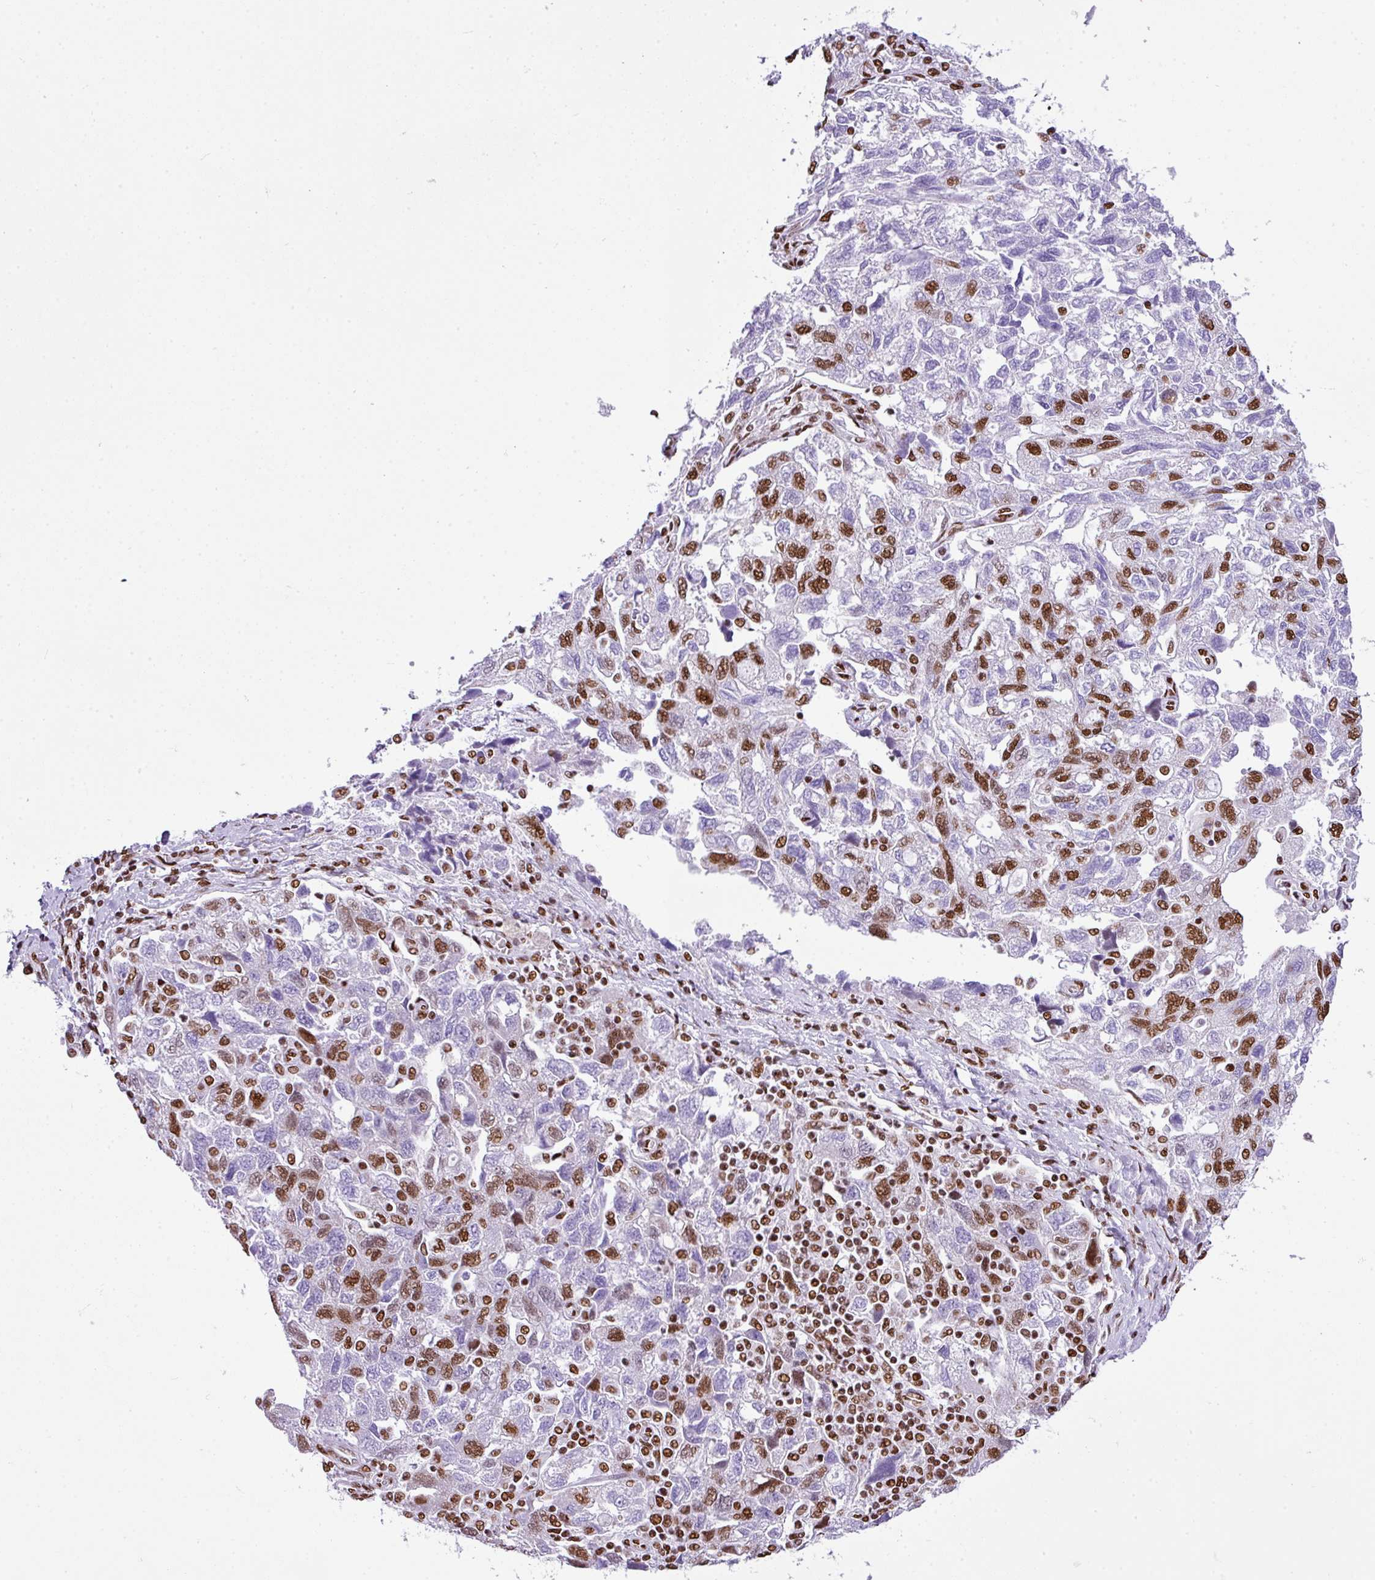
{"staining": {"intensity": "moderate", "quantity": "25%-75%", "location": "nuclear"}, "tissue": "ovarian cancer", "cell_type": "Tumor cells", "image_type": "cancer", "snomed": [{"axis": "morphology", "description": "Carcinoma, NOS"}, {"axis": "morphology", "description": "Cystadenocarcinoma, serous, NOS"}, {"axis": "topography", "description": "Ovary"}], "caption": "High-magnification brightfield microscopy of ovarian cancer stained with DAB (3,3'-diaminobenzidine) (brown) and counterstained with hematoxylin (blue). tumor cells exhibit moderate nuclear positivity is present in about25%-75% of cells.", "gene": "RARG", "patient": {"sex": "female", "age": 69}}